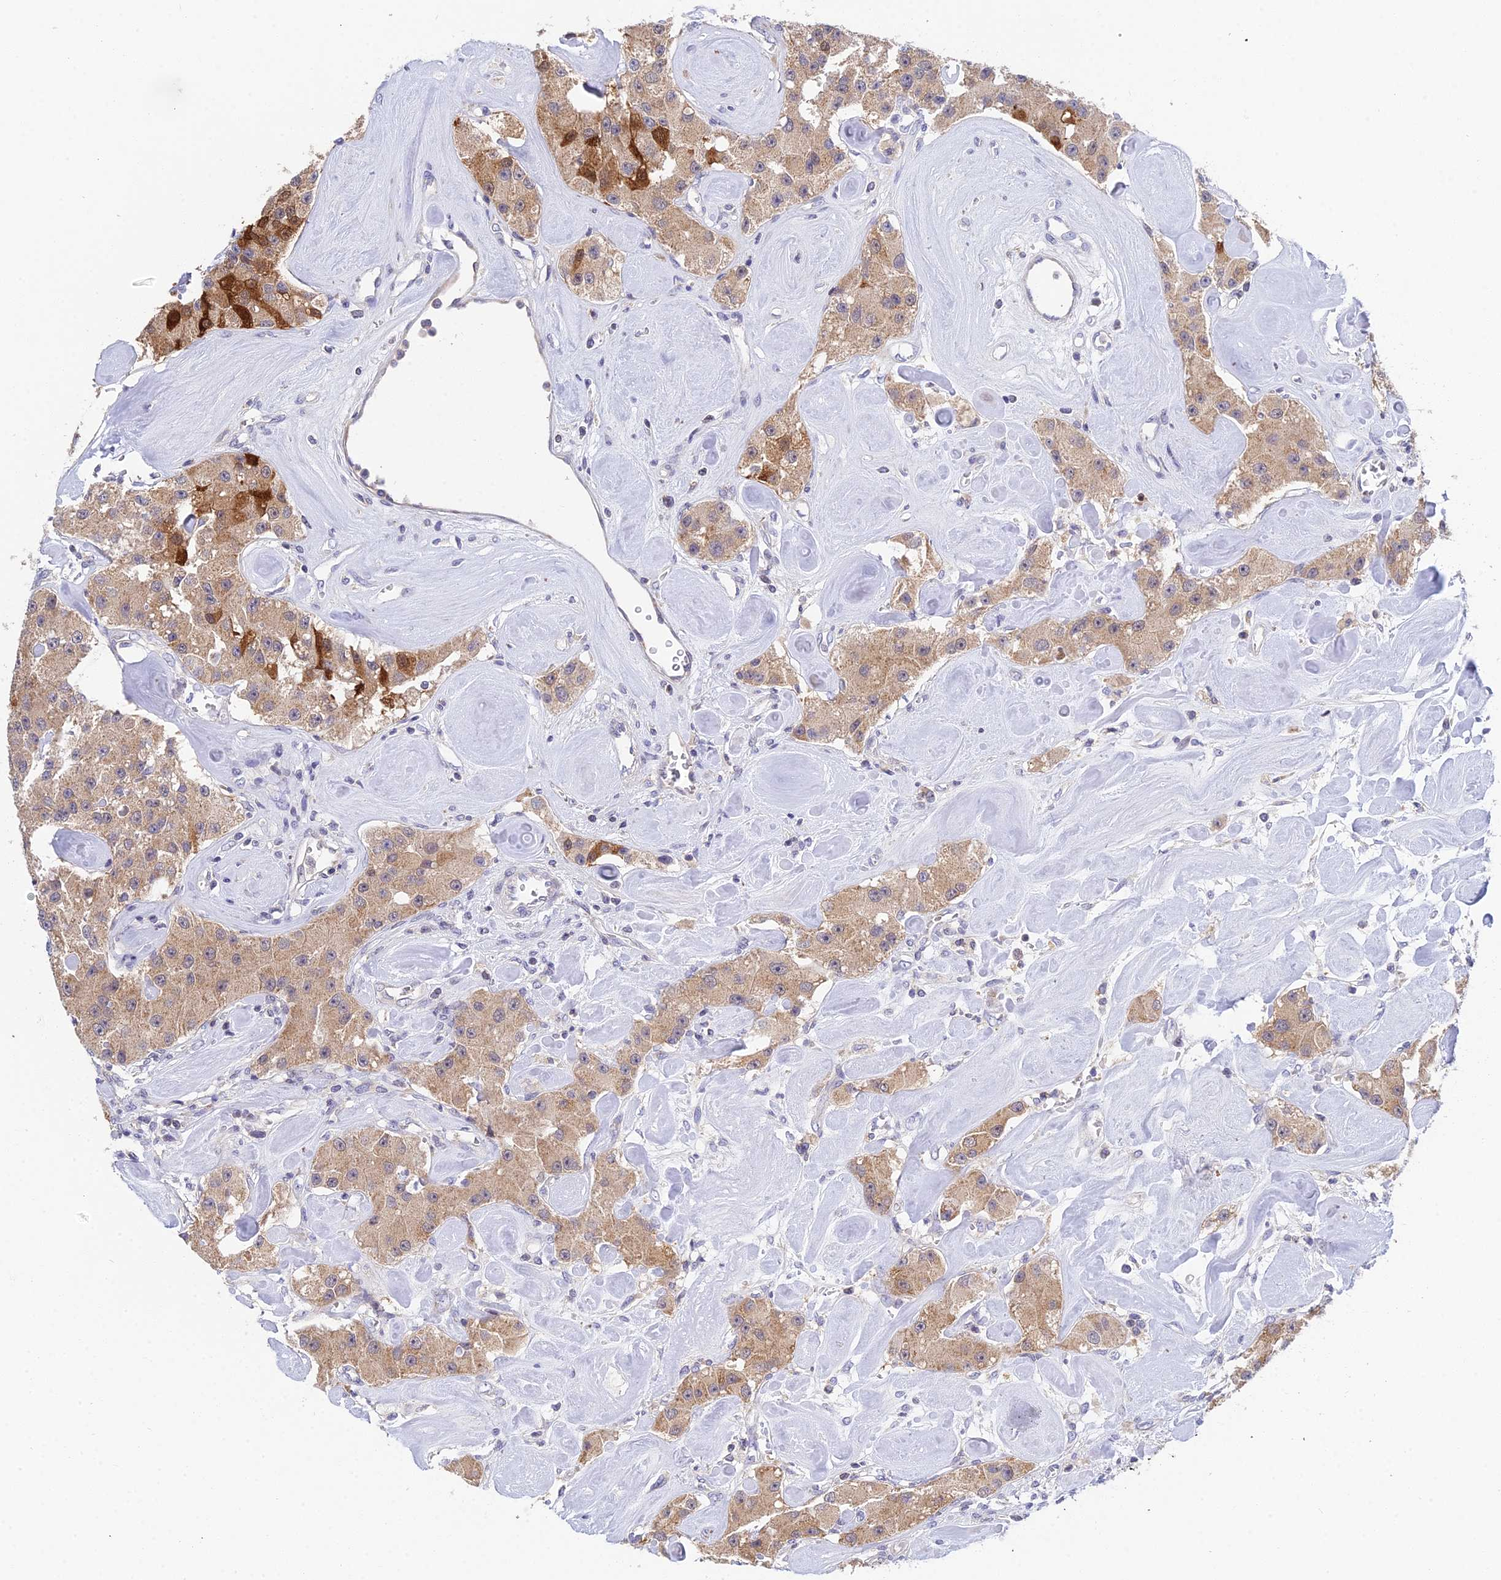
{"staining": {"intensity": "weak", "quantity": ">75%", "location": "cytoplasmic/membranous"}, "tissue": "carcinoid", "cell_type": "Tumor cells", "image_type": "cancer", "snomed": [{"axis": "morphology", "description": "Carcinoid, malignant, NOS"}, {"axis": "topography", "description": "Pancreas"}], "caption": "Tumor cells display low levels of weak cytoplasmic/membranous staining in approximately >75% of cells in human carcinoid. Using DAB (brown) and hematoxylin (blue) stains, captured at high magnification using brightfield microscopy.", "gene": "ELOA2", "patient": {"sex": "male", "age": 41}}